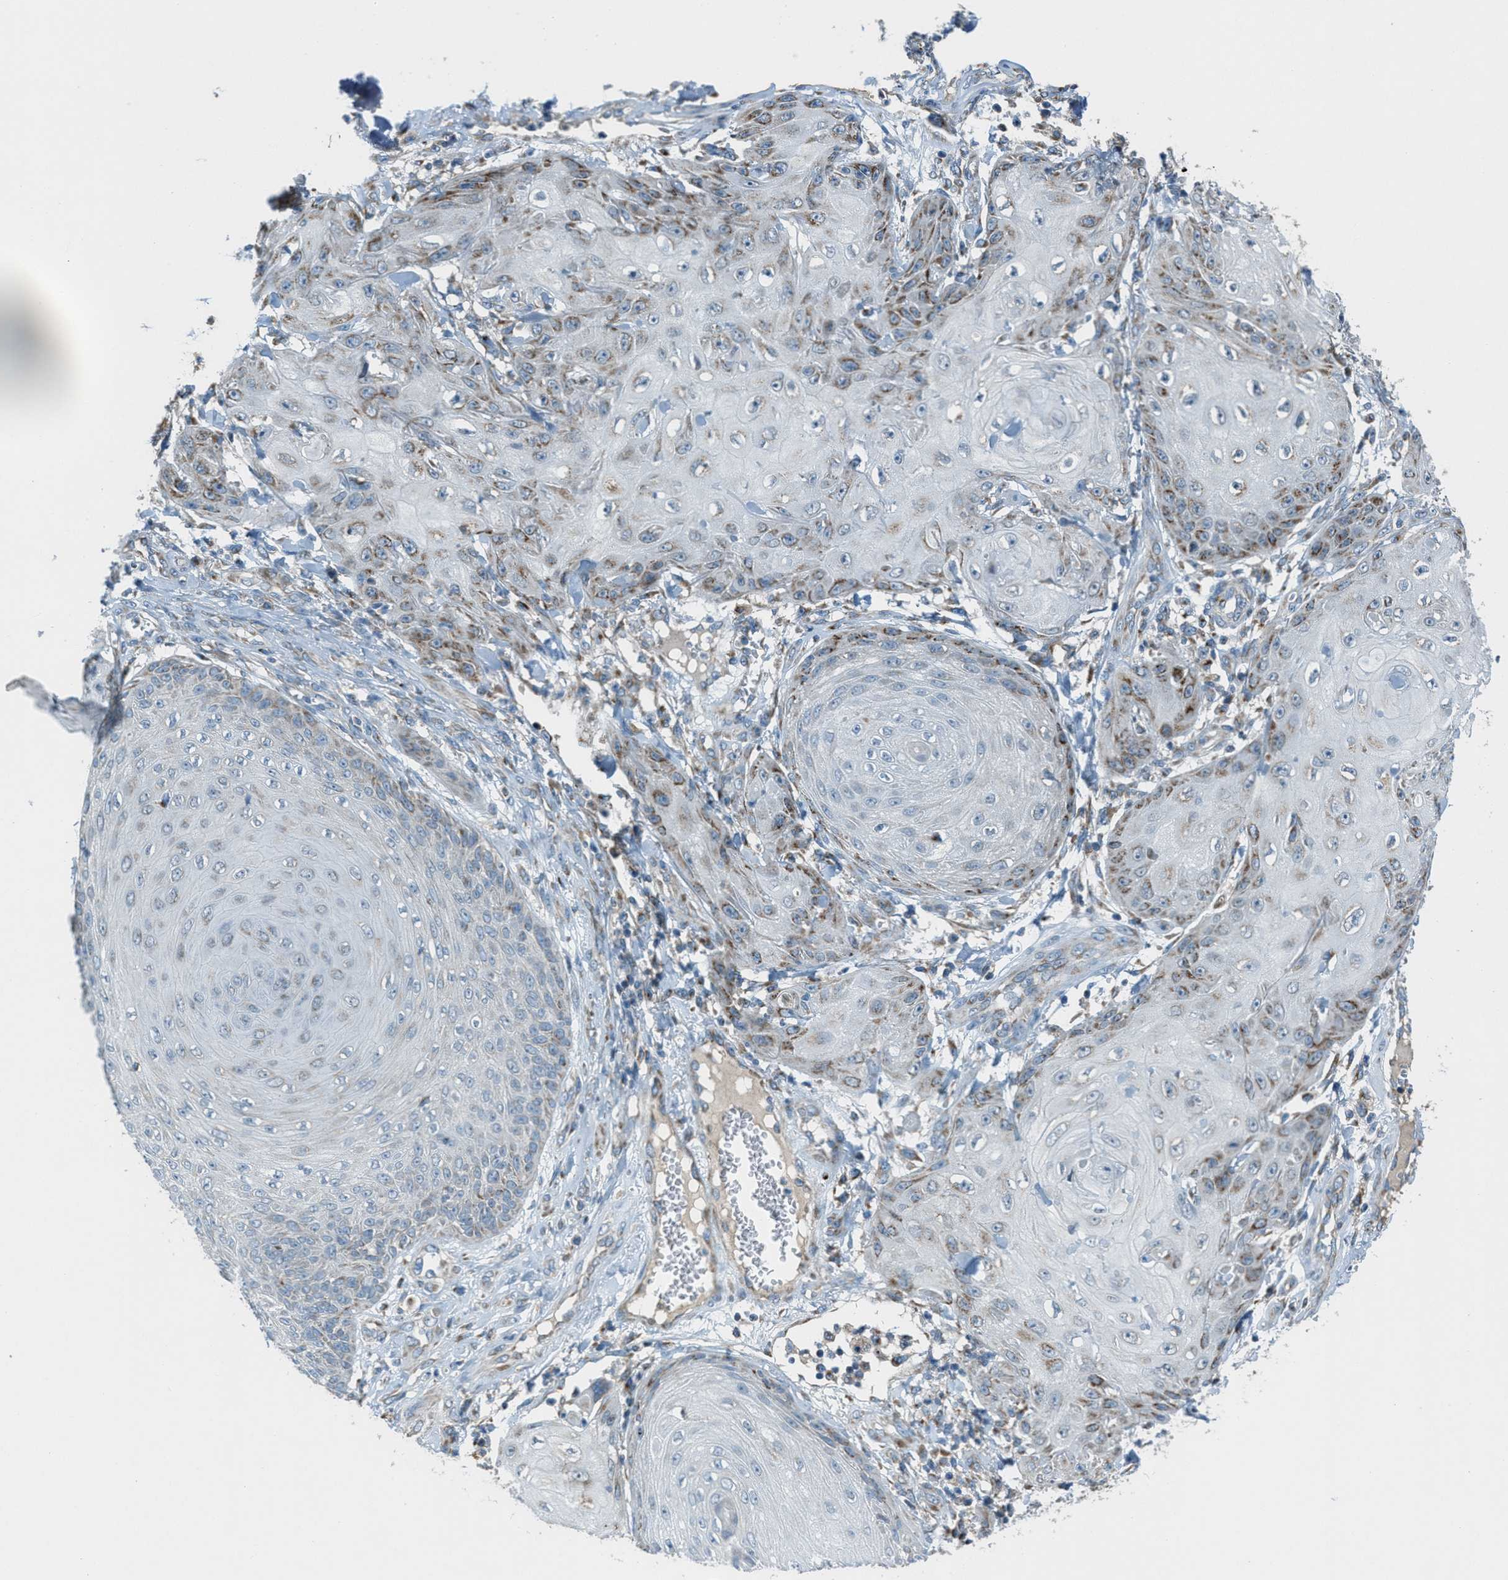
{"staining": {"intensity": "moderate", "quantity": "25%-75%", "location": "cytoplasmic/membranous"}, "tissue": "skin cancer", "cell_type": "Tumor cells", "image_type": "cancer", "snomed": [{"axis": "morphology", "description": "Squamous cell carcinoma, NOS"}, {"axis": "topography", "description": "Skin"}], "caption": "An immunohistochemistry micrograph of neoplastic tissue is shown. Protein staining in brown labels moderate cytoplasmic/membranous positivity in skin cancer (squamous cell carcinoma) within tumor cells. Using DAB (3,3'-diaminobenzidine) (brown) and hematoxylin (blue) stains, captured at high magnification using brightfield microscopy.", "gene": "BCKDK", "patient": {"sex": "male", "age": 74}}